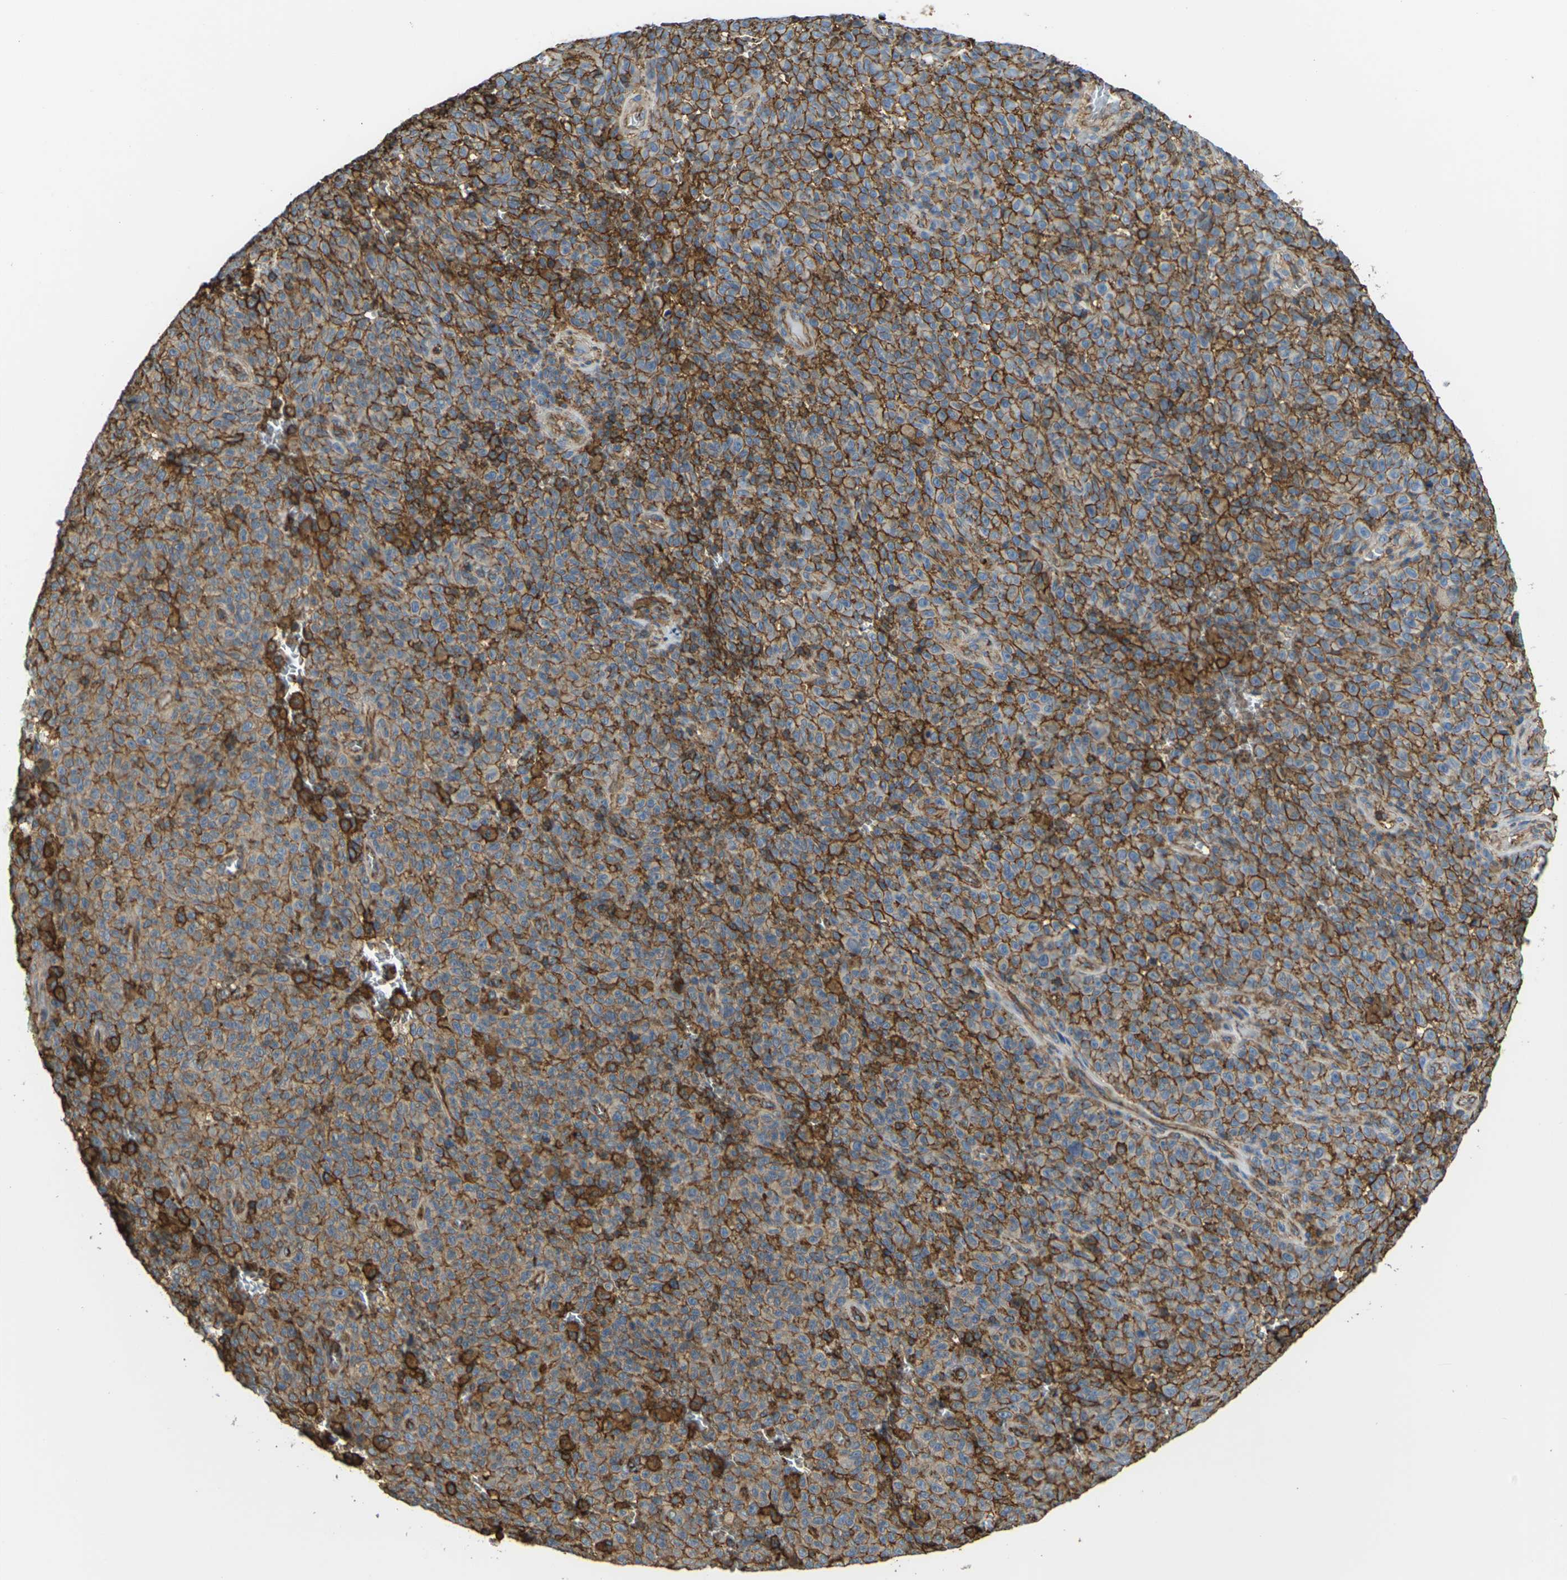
{"staining": {"intensity": "moderate", "quantity": ">75%", "location": "cytoplasmic/membranous"}, "tissue": "melanoma", "cell_type": "Tumor cells", "image_type": "cancer", "snomed": [{"axis": "morphology", "description": "Malignant melanoma, NOS"}, {"axis": "topography", "description": "Skin"}], "caption": "A medium amount of moderate cytoplasmic/membranous positivity is seen in about >75% of tumor cells in malignant melanoma tissue.", "gene": "IQGAP1", "patient": {"sex": "female", "age": 82}}